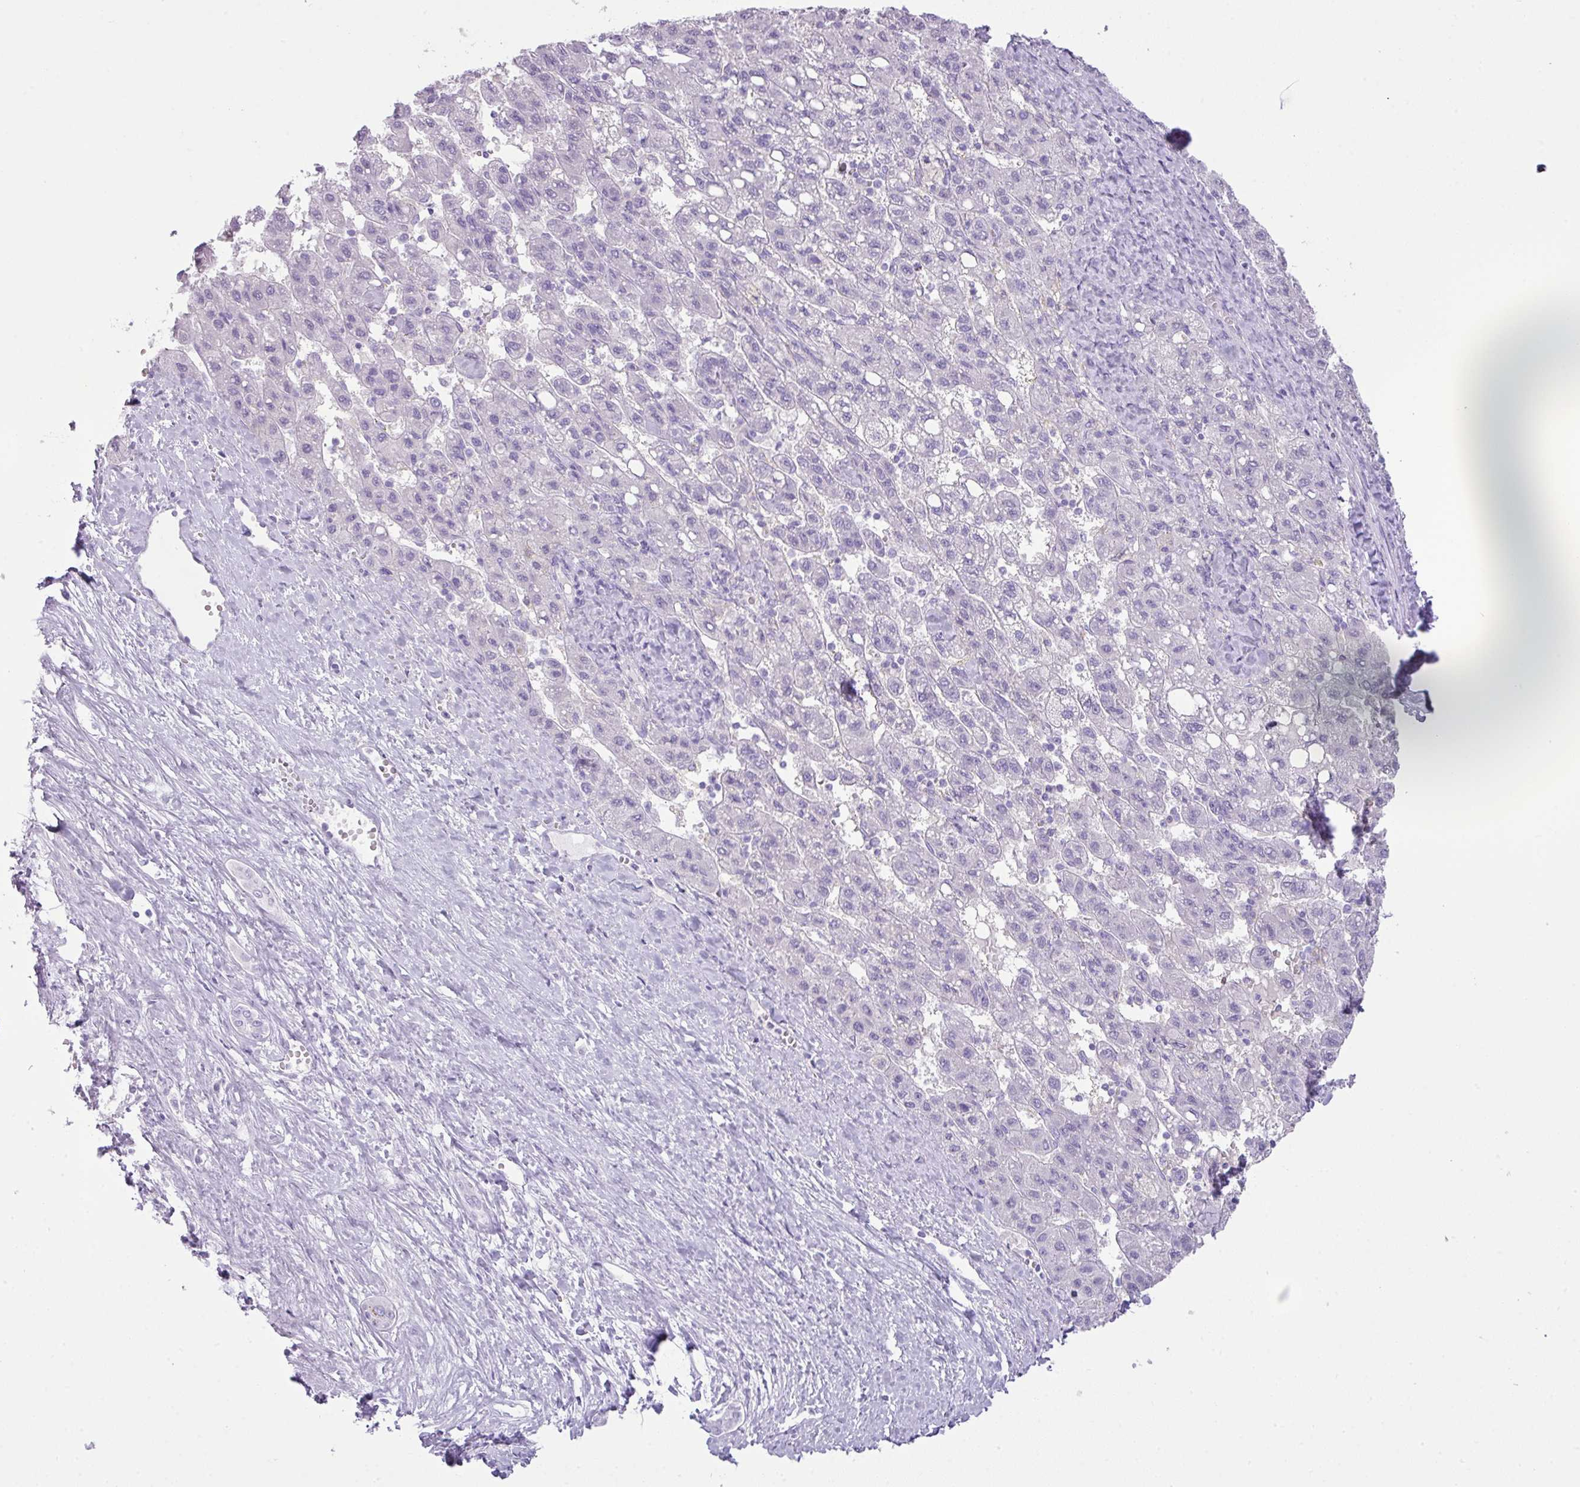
{"staining": {"intensity": "negative", "quantity": "none", "location": "none"}, "tissue": "liver cancer", "cell_type": "Tumor cells", "image_type": "cancer", "snomed": [{"axis": "morphology", "description": "Carcinoma, Hepatocellular, NOS"}, {"axis": "topography", "description": "Liver"}], "caption": "Immunohistochemistry (IHC) histopathology image of neoplastic tissue: human hepatocellular carcinoma (liver) stained with DAB (3,3'-diaminobenzidine) displays no significant protein positivity in tumor cells.", "gene": "TNP1", "patient": {"sex": "female", "age": 82}}